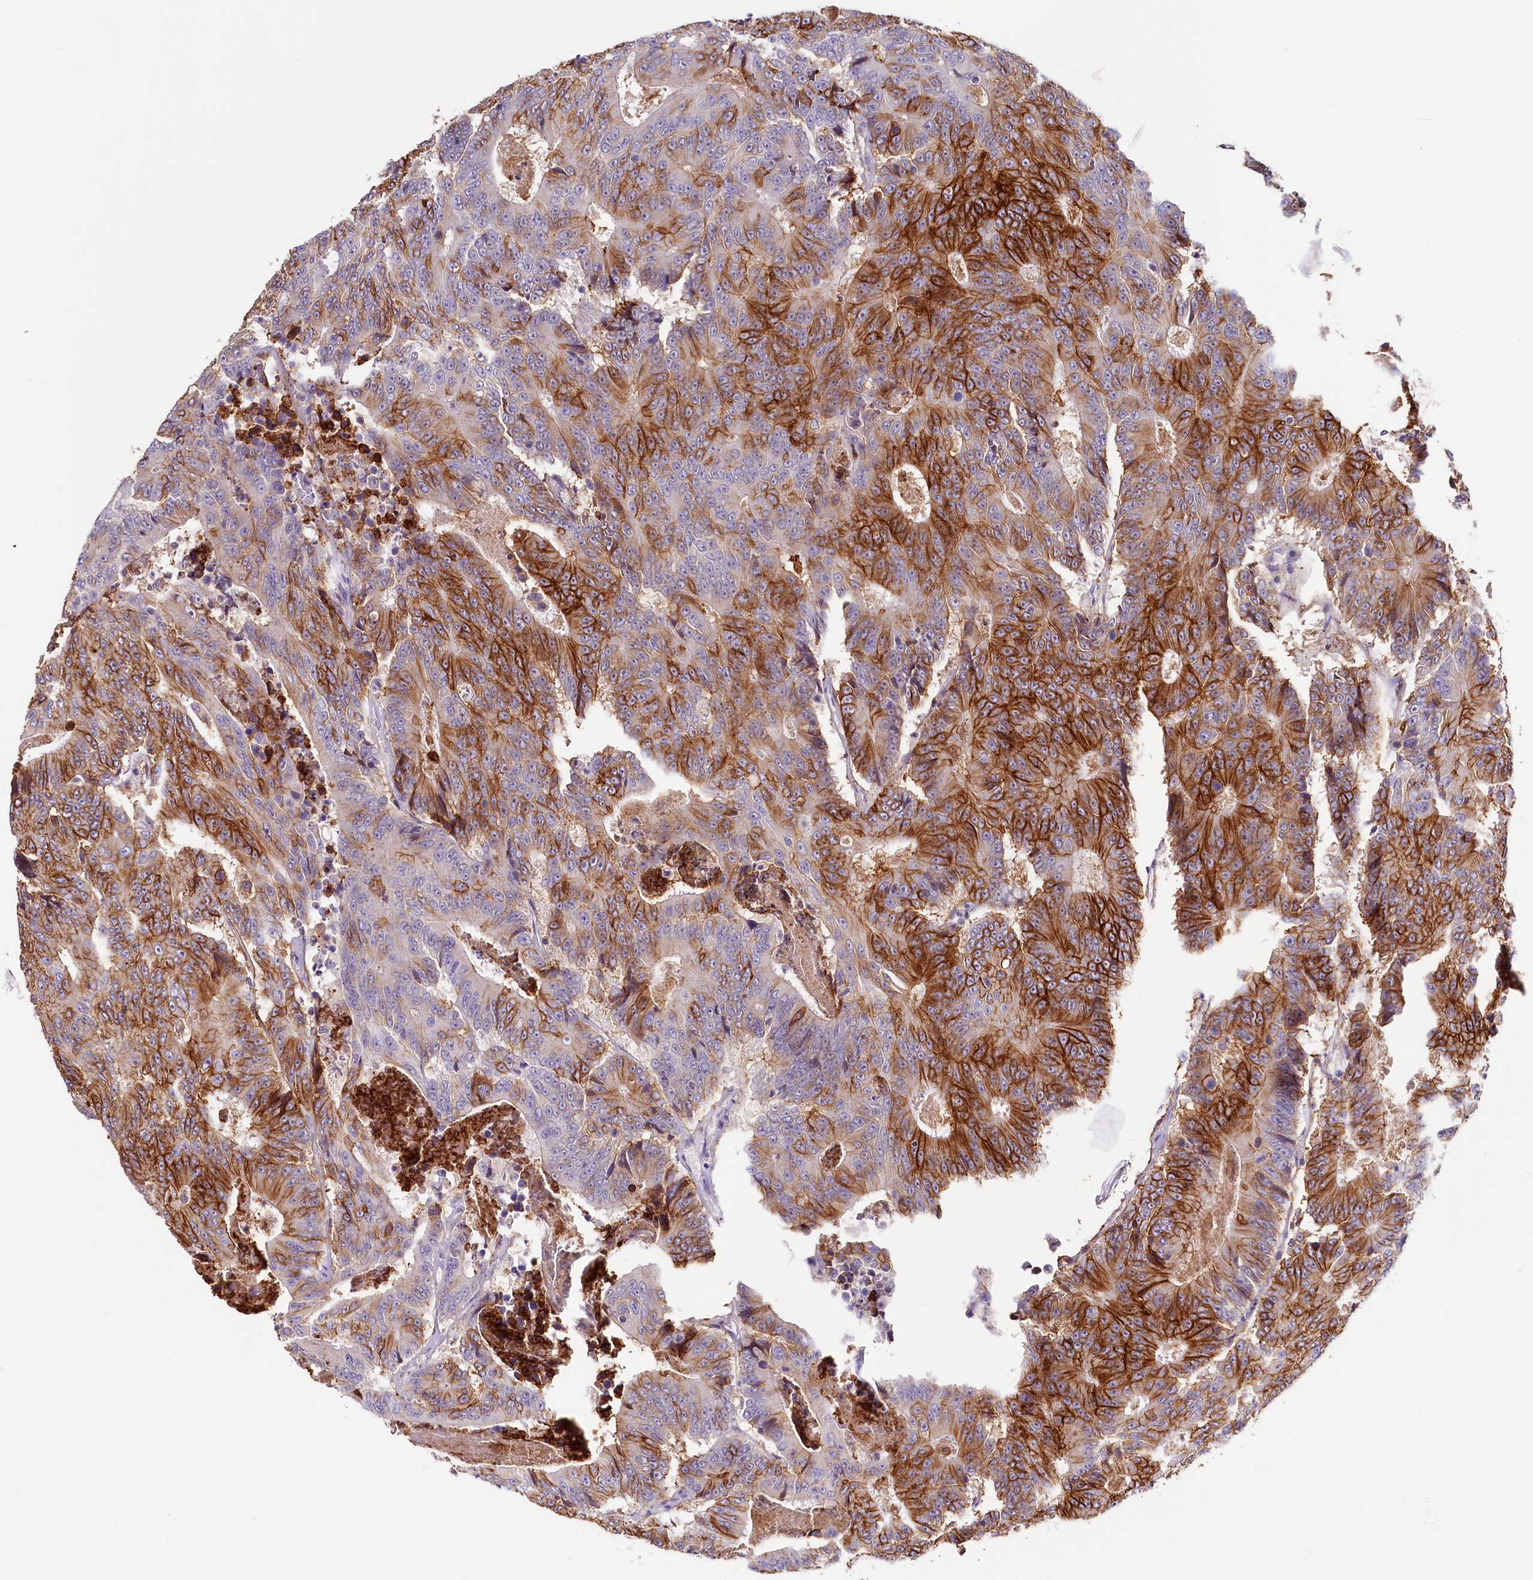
{"staining": {"intensity": "strong", "quantity": "25%-75%", "location": "cytoplasmic/membranous"}, "tissue": "colorectal cancer", "cell_type": "Tumor cells", "image_type": "cancer", "snomed": [{"axis": "morphology", "description": "Adenocarcinoma, NOS"}, {"axis": "topography", "description": "Colon"}], "caption": "An IHC histopathology image of tumor tissue is shown. Protein staining in brown highlights strong cytoplasmic/membranous positivity in colorectal cancer within tumor cells.", "gene": "PDE6D", "patient": {"sex": "male", "age": 83}}